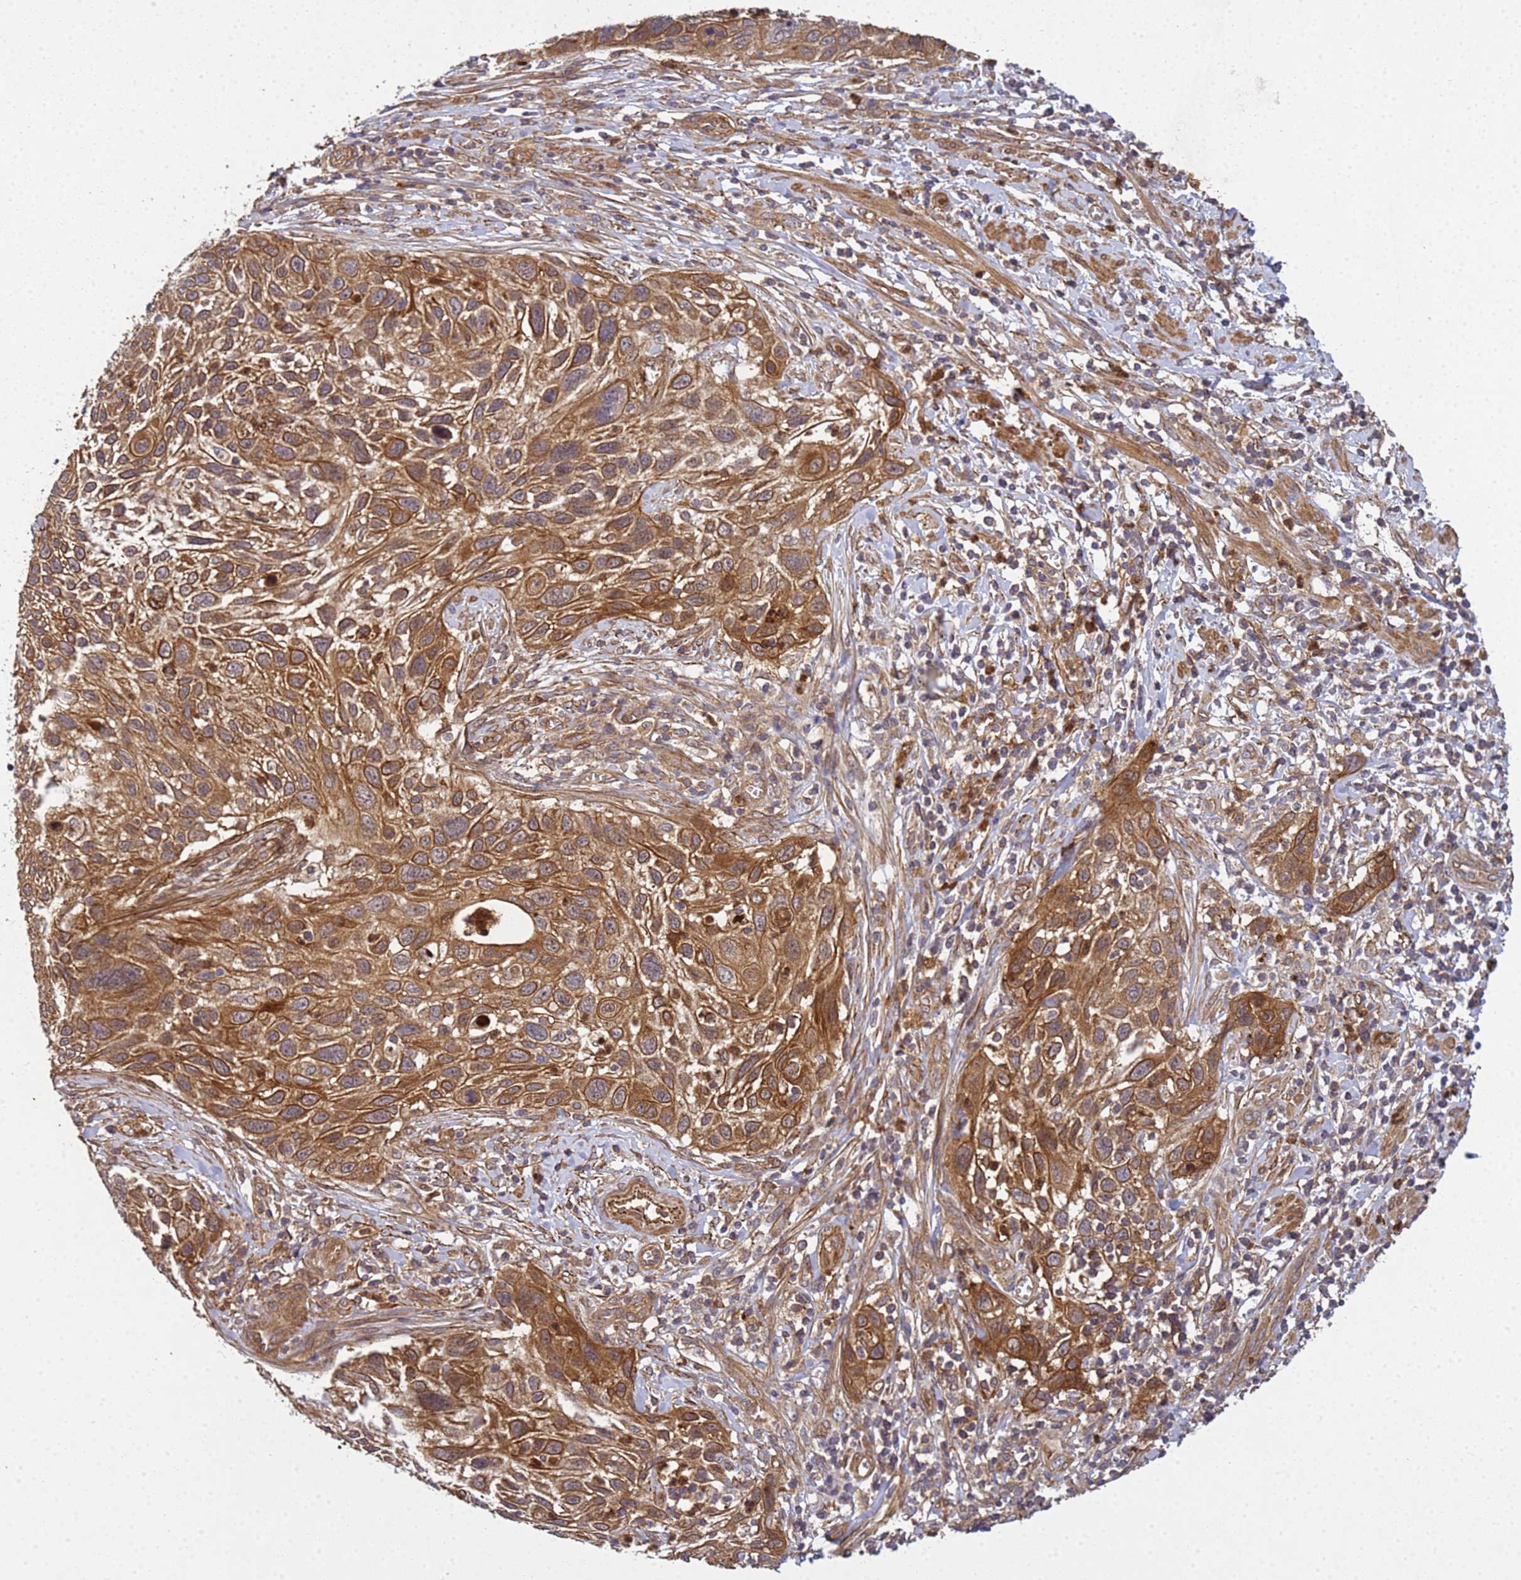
{"staining": {"intensity": "strong", "quantity": ">75%", "location": "cytoplasmic/membranous"}, "tissue": "cervical cancer", "cell_type": "Tumor cells", "image_type": "cancer", "snomed": [{"axis": "morphology", "description": "Squamous cell carcinoma, NOS"}, {"axis": "topography", "description": "Cervix"}], "caption": "Human cervical cancer (squamous cell carcinoma) stained with a protein marker exhibits strong staining in tumor cells.", "gene": "C8orf34", "patient": {"sex": "female", "age": 70}}